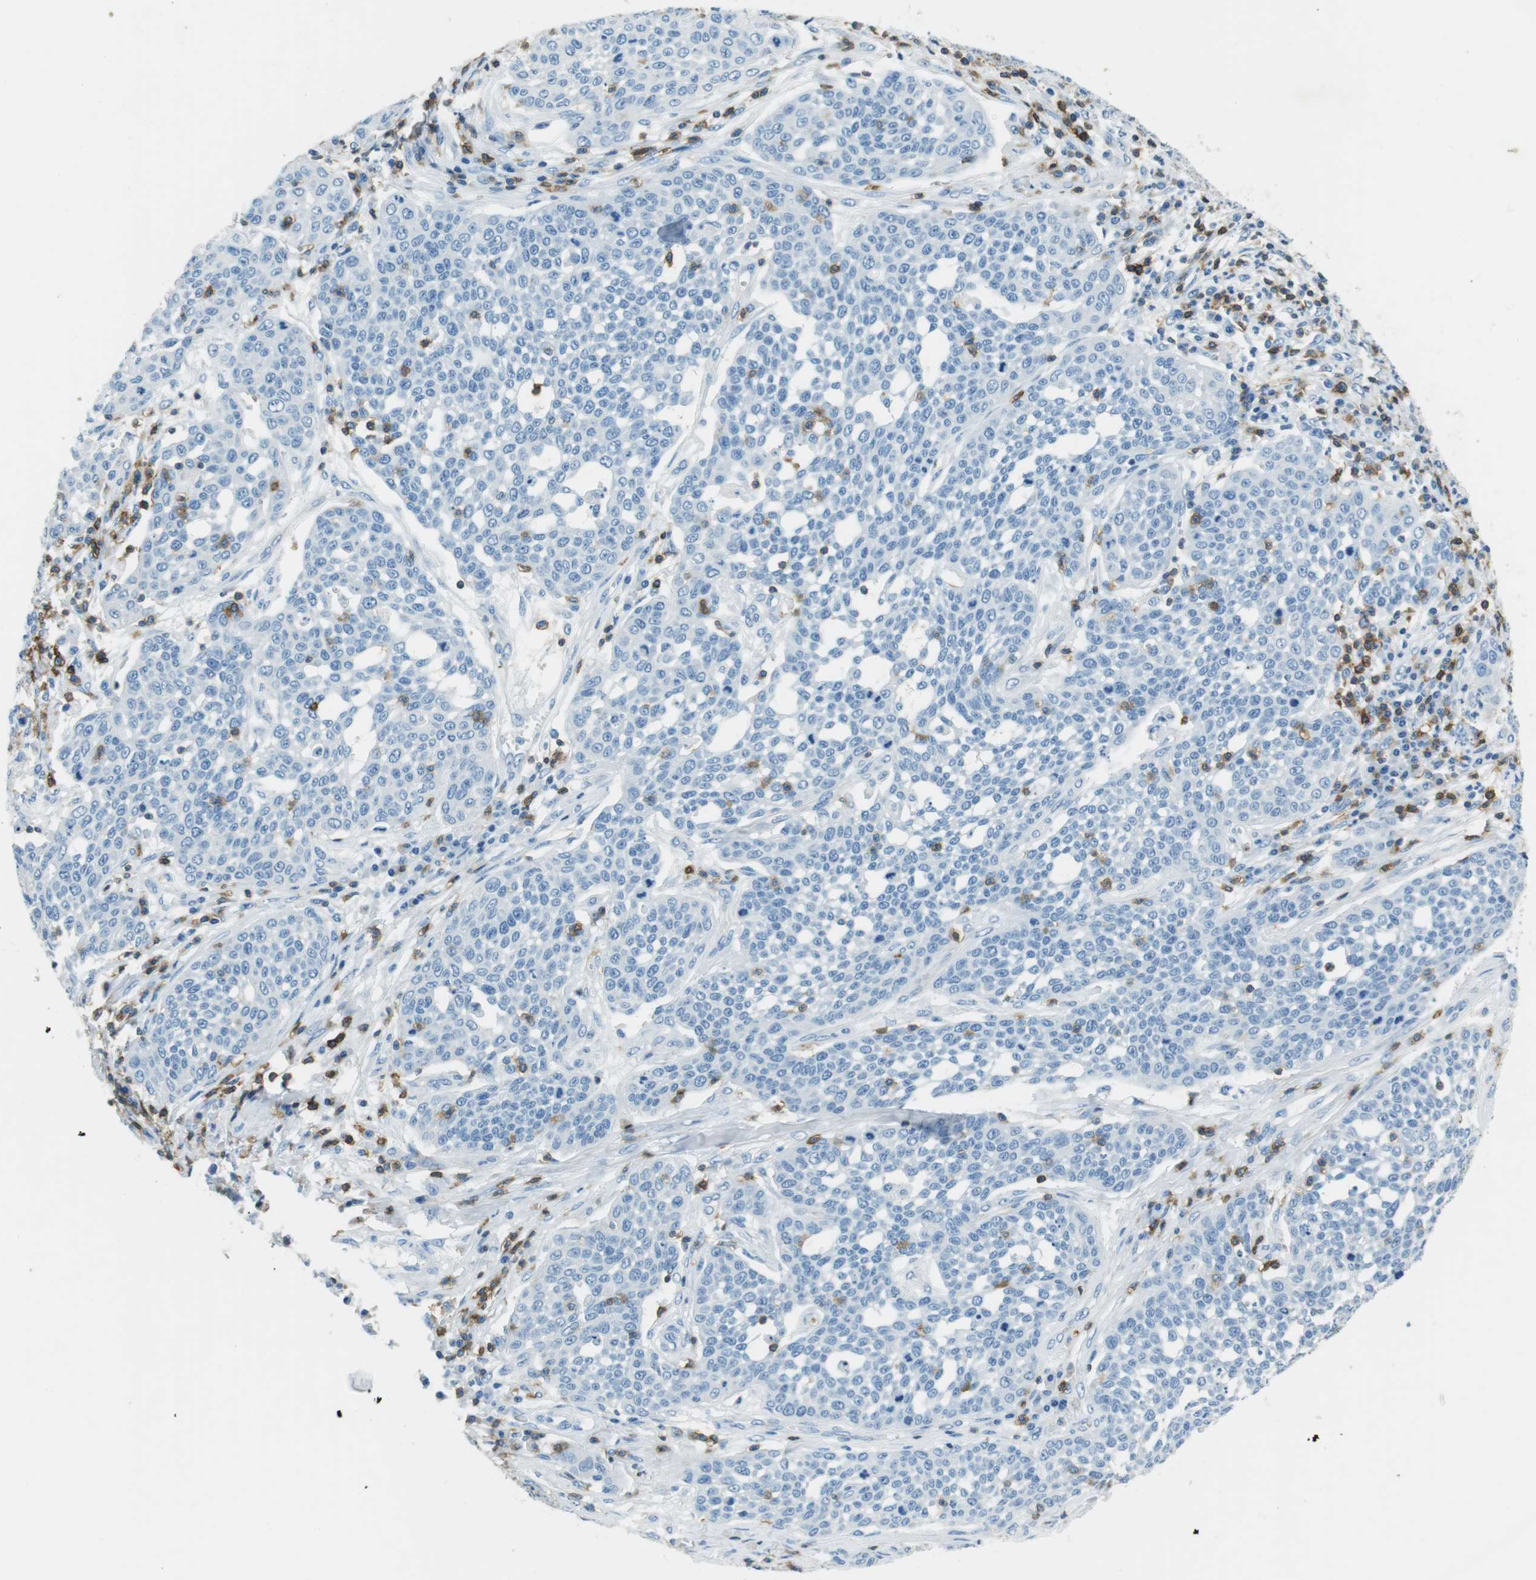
{"staining": {"intensity": "negative", "quantity": "none", "location": "none"}, "tissue": "cervical cancer", "cell_type": "Tumor cells", "image_type": "cancer", "snomed": [{"axis": "morphology", "description": "Squamous cell carcinoma, NOS"}, {"axis": "topography", "description": "Cervix"}], "caption": "Immunohistochemistry image of neoplastic tissue: human cervical cancer (squamous cell carcinoma) stained with DAB demonstrates no significant protein staining in tumor cells.", "gene": "LAT", "patient": {"sex": "female", "age": 34}}